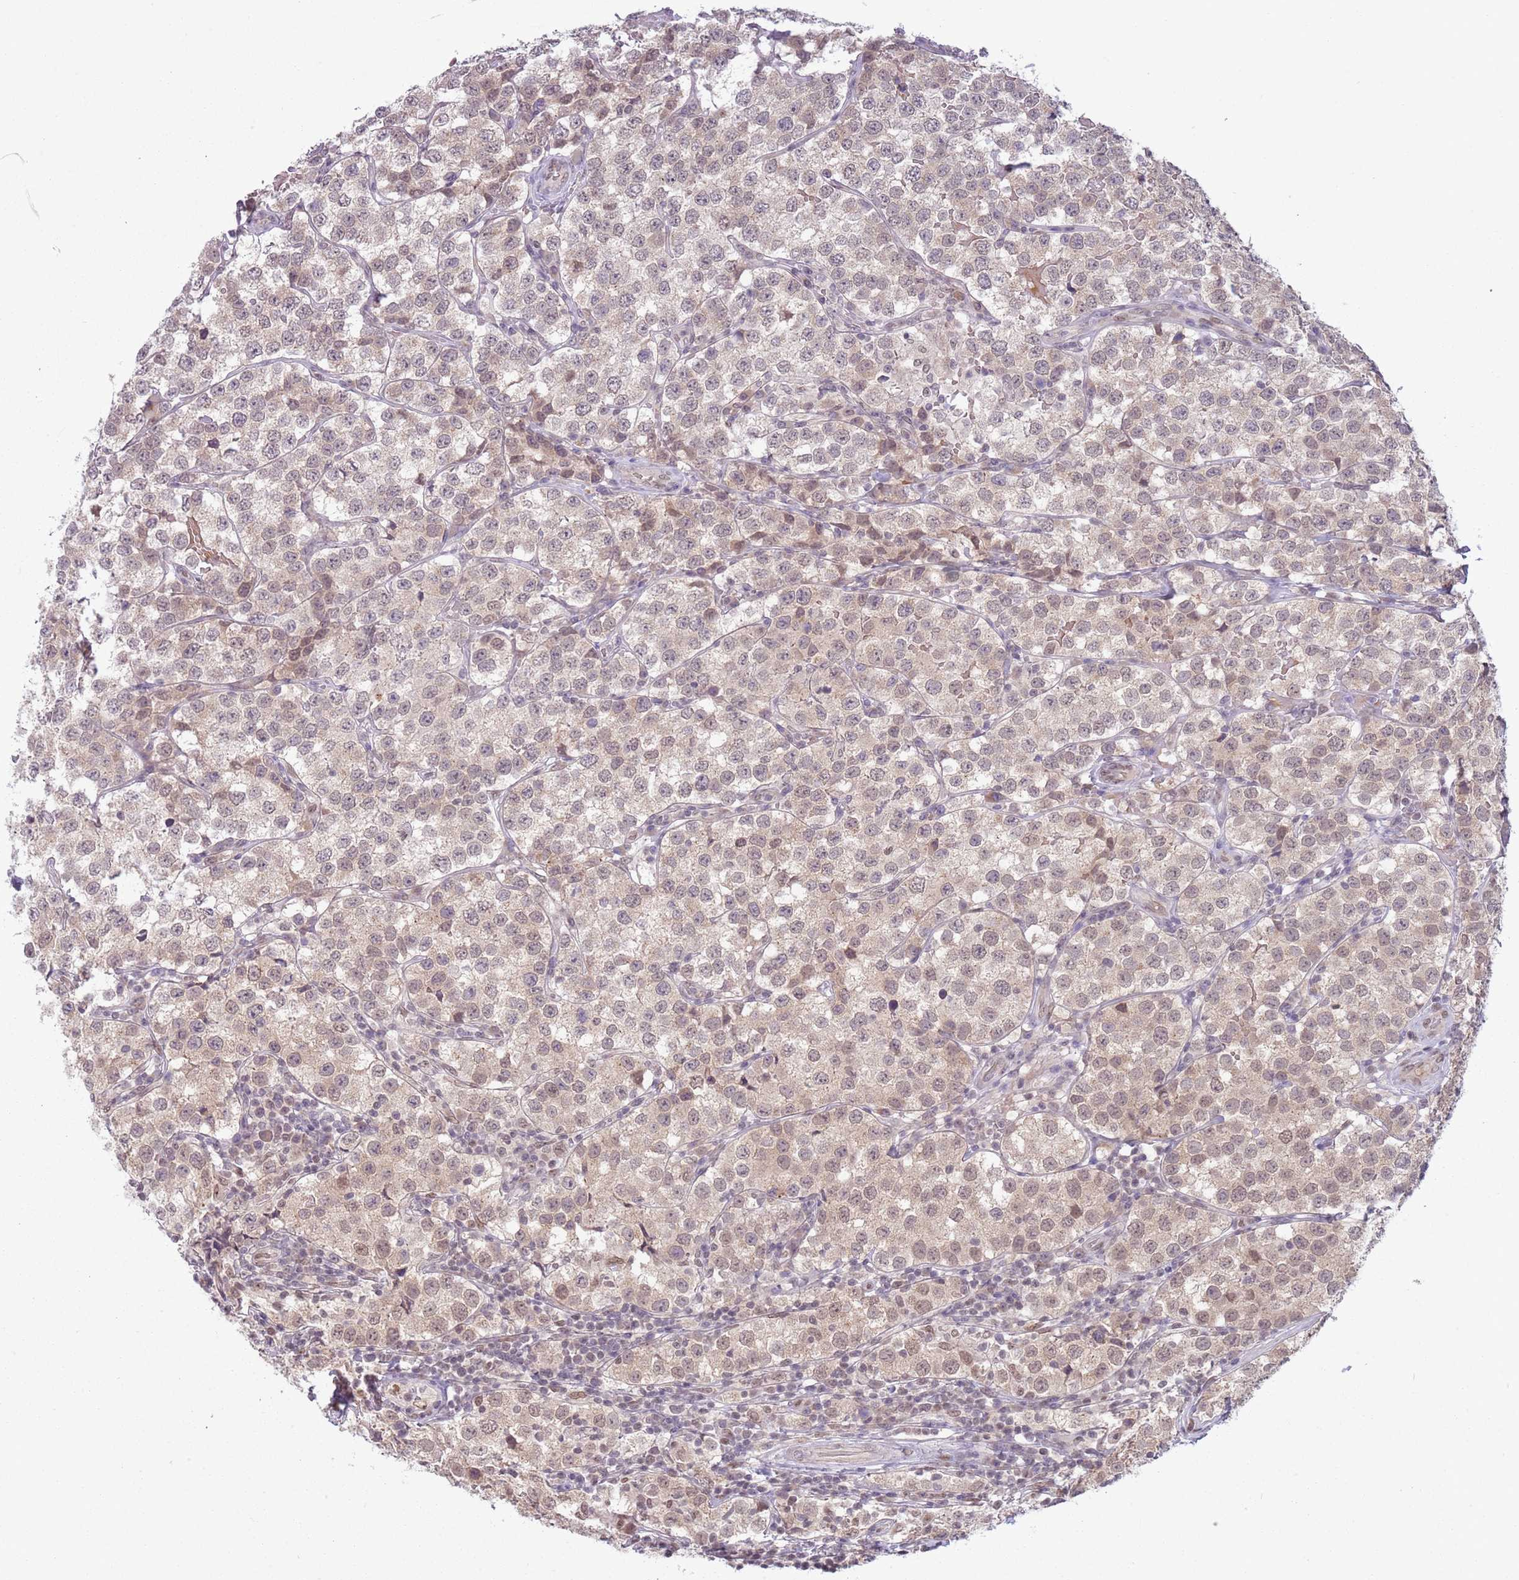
{"staining": {"intensity": "weak", "quantity": "<25%", "location": "nuclear"}, "tissue": "testis cancer", "cell_type": "Tumor cells", "image_type": "cancer", "snomed": [{"axis": "morphology", "description": "Seminoma, NOS"}, {"axis": "topography", "description": "Testis"}], "caption": "Tumor cells show no significant positivity in testis cancer (seminoma). (DAB immunohistochemistry, high magnification).", "gene": "TM2D1", "patient": {"sex": "male", "age": 34}}